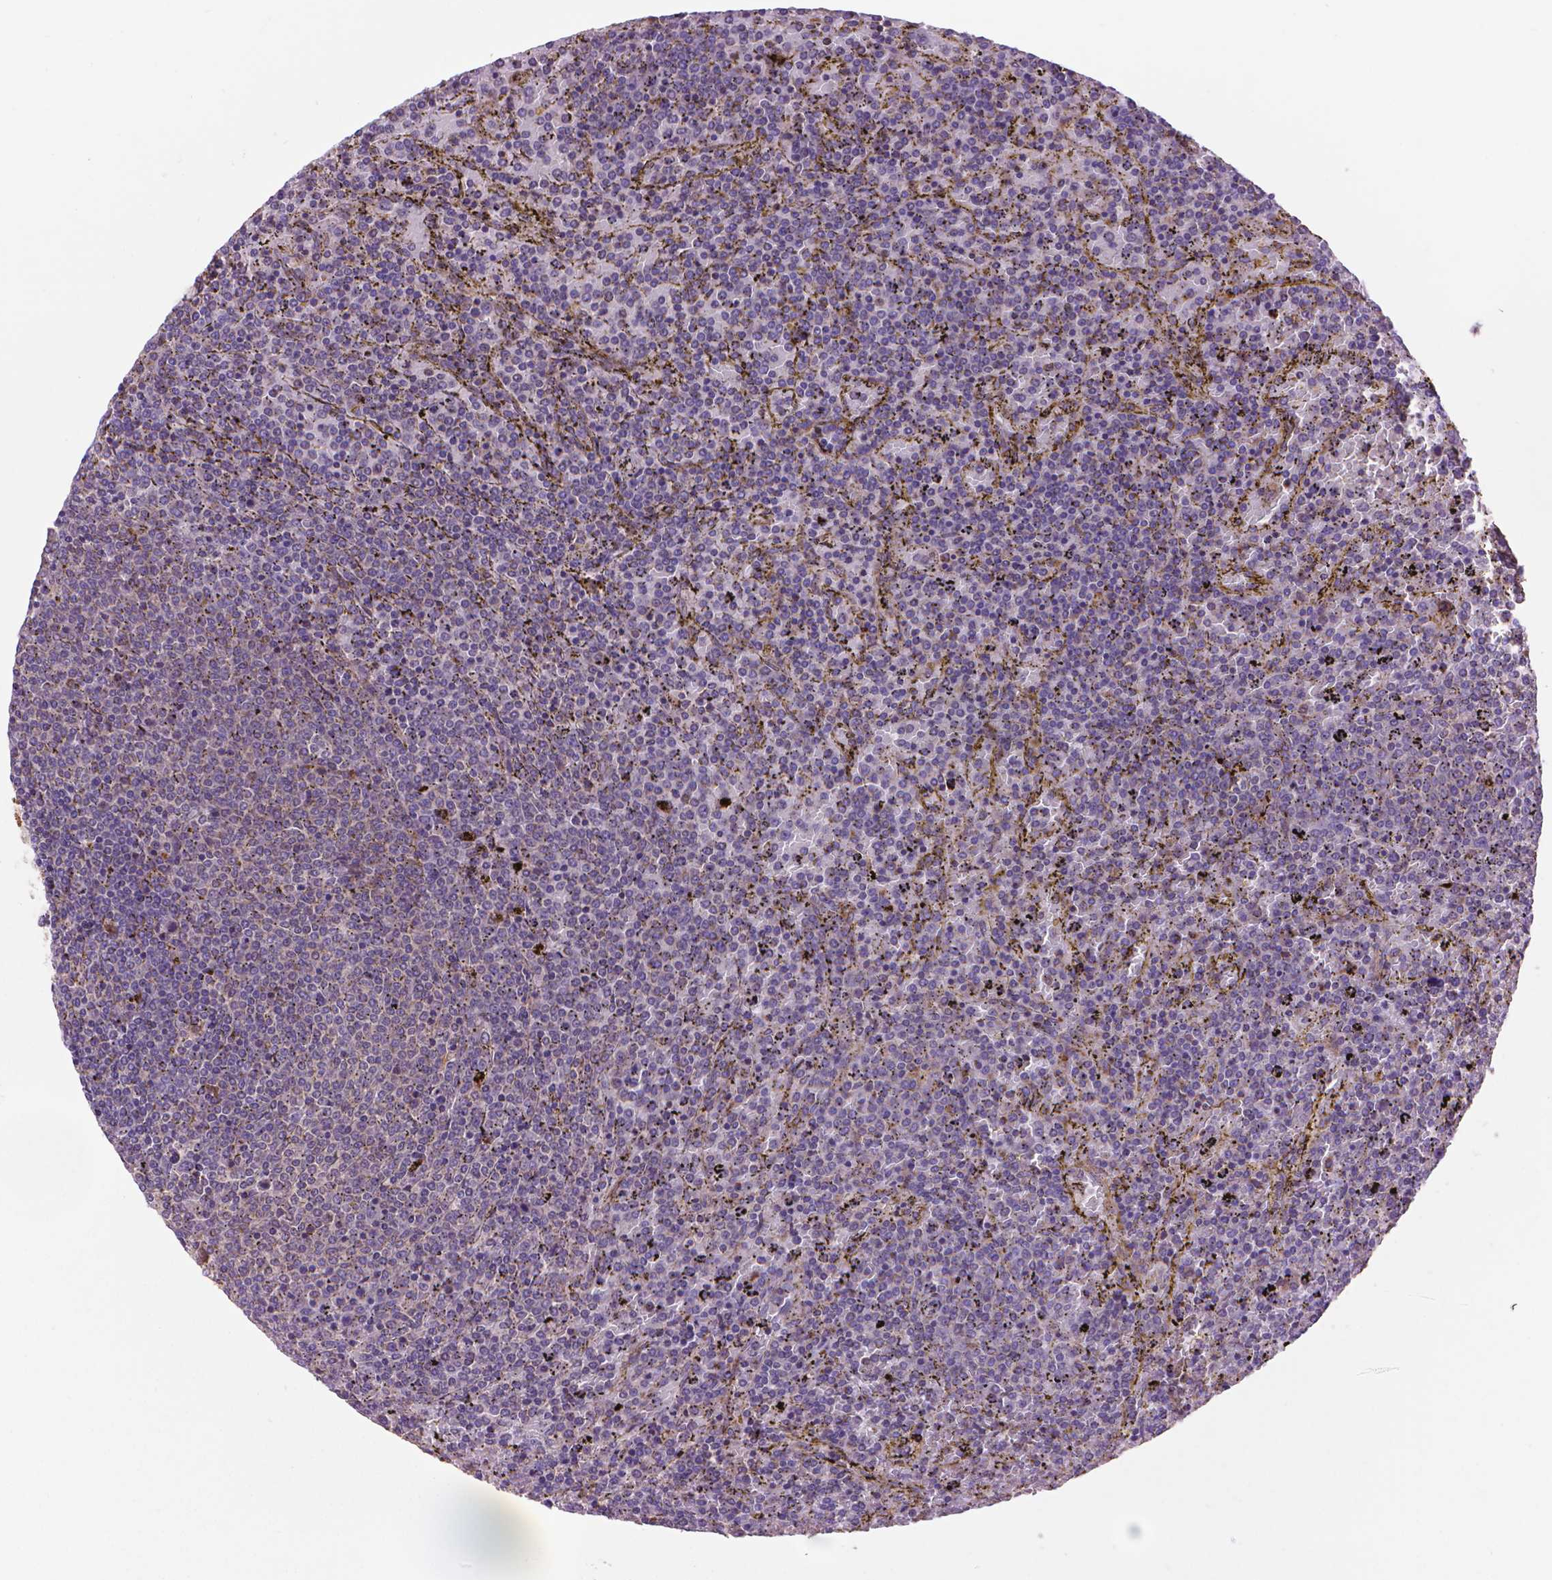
{"staining": {"intensity": "moderate", "quantity": "<25%", "location": "cytoplasmic/membranous"}, "tissue": "lymphoma", "cell_type": "Tumor cells", "image_type": "cancer", "snomed": [{"axis": "morphology", "description": "Malignant lymphoma, non-Hodgkin's type, Low grade"}, {"axis": "topography", "description": "Spleen"}], "caption": "A brown stain highlights moderate cytoplasmic/membranous staining of a protein in malignant lymphoma, non-Hodgkin's type (low-grade) tumor cells.", "gene": "GLB1", "patient": {"sex": "female", "age": 77}}